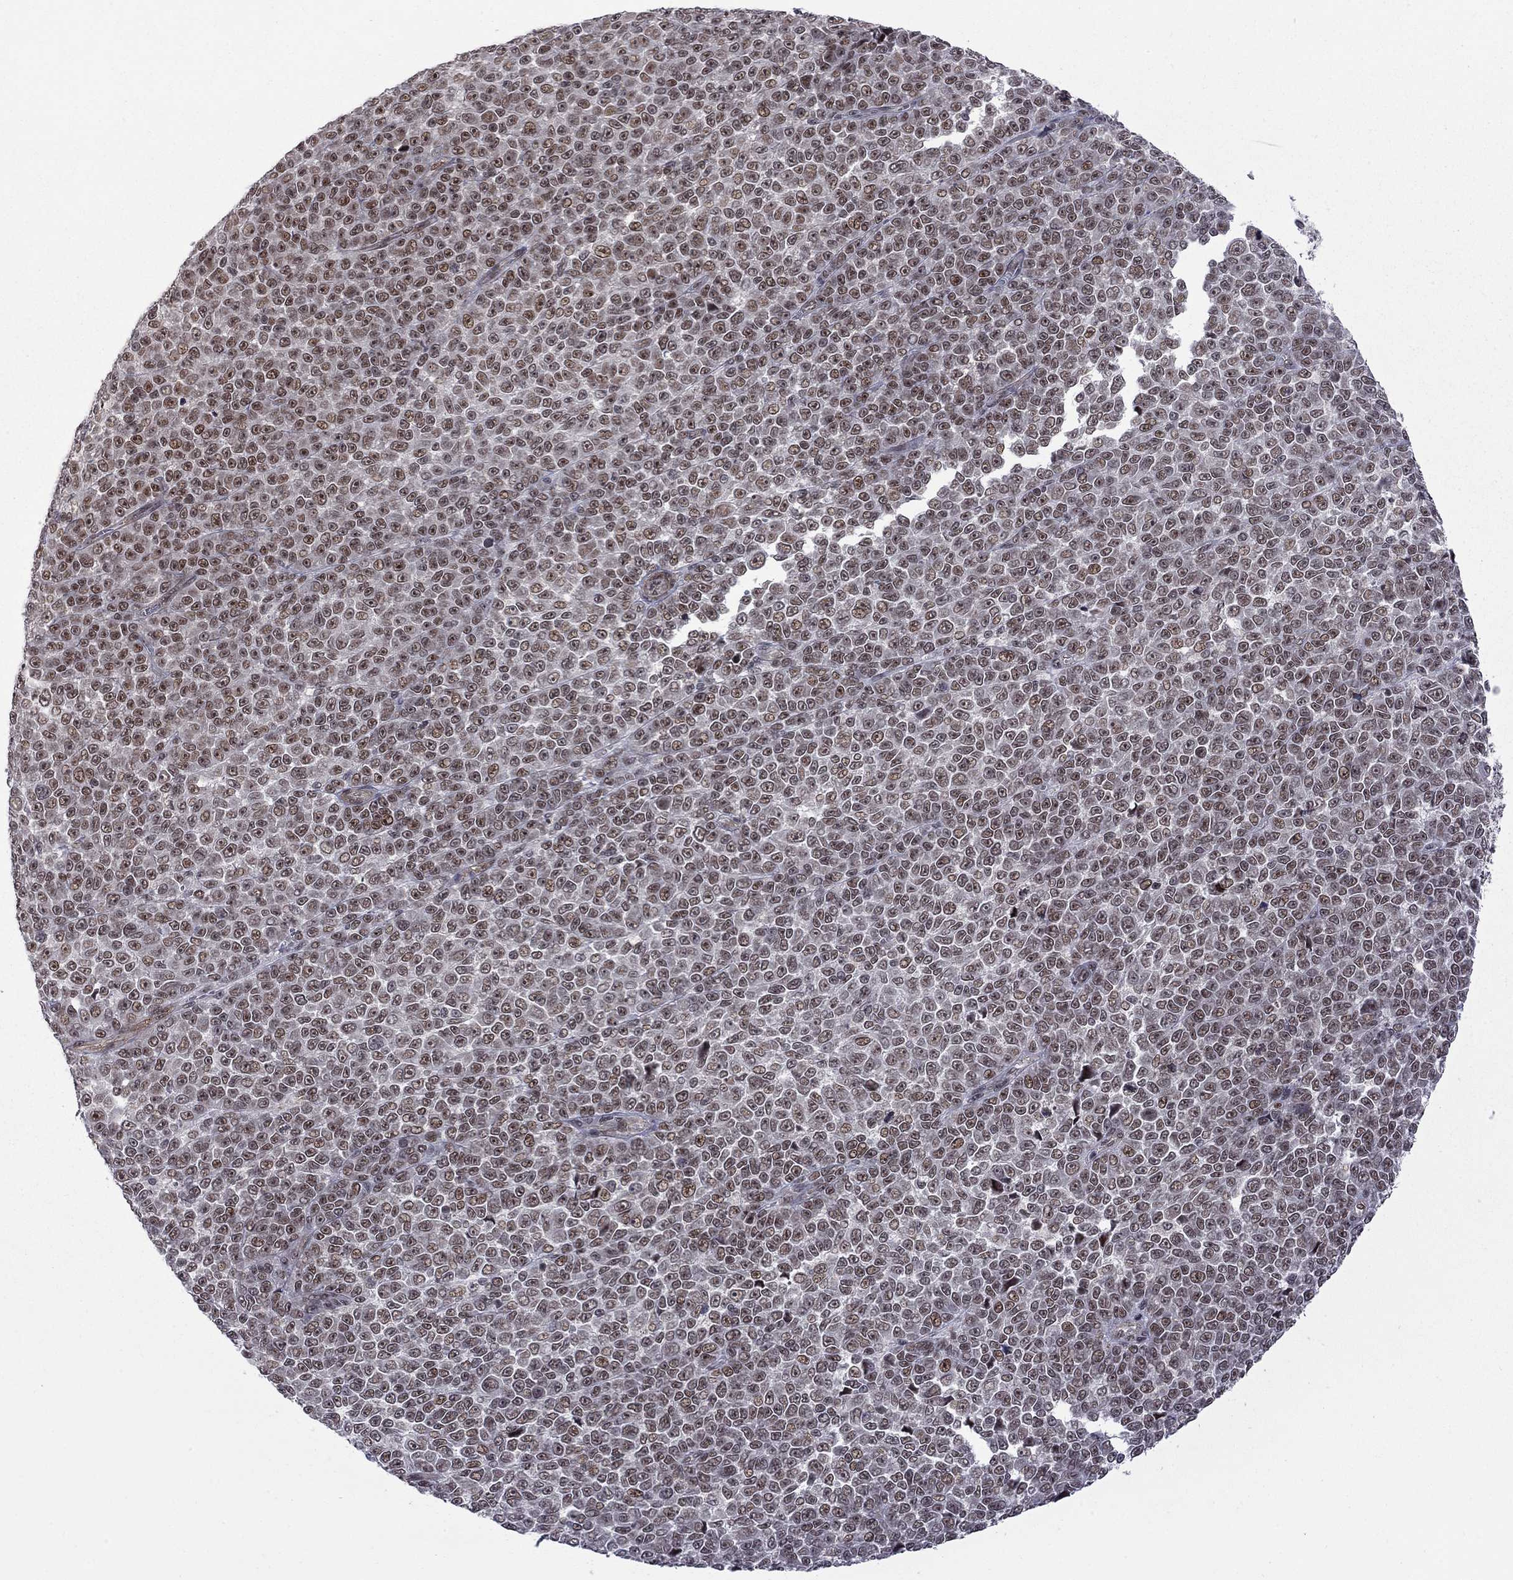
{"staining": {"intensity": "moderate", "quantity": ">75%", "location": "nuclear"}, "tissue": "melanoma", "cell_type": "Tumor cells", "image_type": "cancer", "snomed": [{"axis": "morphology", "description": "Malignant melanoma, NOS"}, {"axis": "topography", "description": "Skin"}], "caption": "Immunohistochemical staining of human malignant melanoma reveals medium levels of moderate nuclear staining in about >75% of tumor cells.", "gene": "BRF1", "patient": {"sex": "female", "age": 95}}